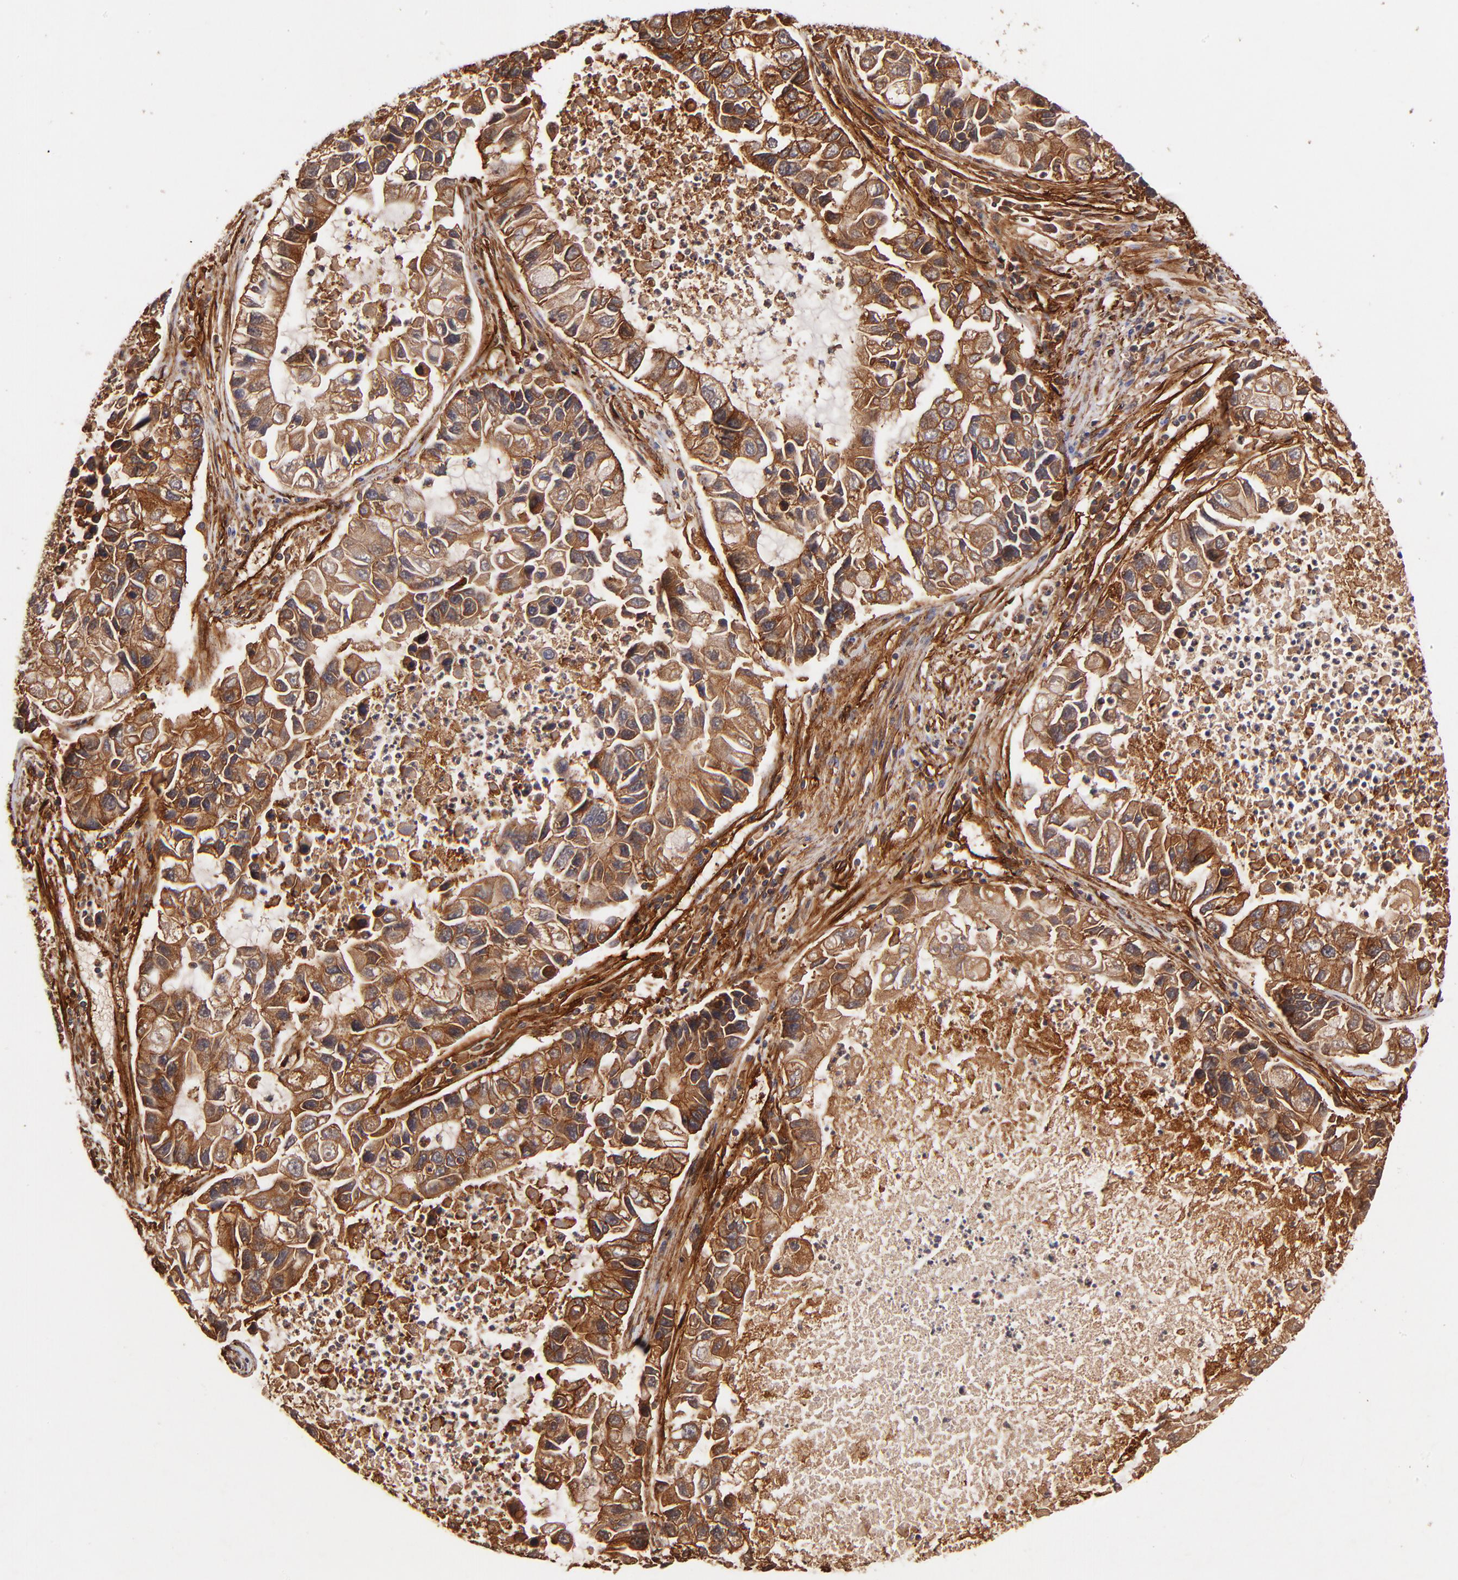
{"staining": {"intensity": "strong", "quantity": ">75%", "location": "cytoplasmic/membranous"}, "tissue": "lung cancer", "cell_type": "Tumor cells", "image_type": "cancer", "snomed": [{"axis": "morphology", "description": "Adenocarcinoma, NOS"}, {"axis": "topography", "description": "Lung"}], "caption": "Immunohistochemistry photomicrograph of human lung adenocarcinoma stained for a protein (brown), which demonstrates high levels of strong cytoplasmic/membranous staining in about >75% of tumor cells.", "gene": "ITGB1", "patient": {"sex": "female", "age": 51}}